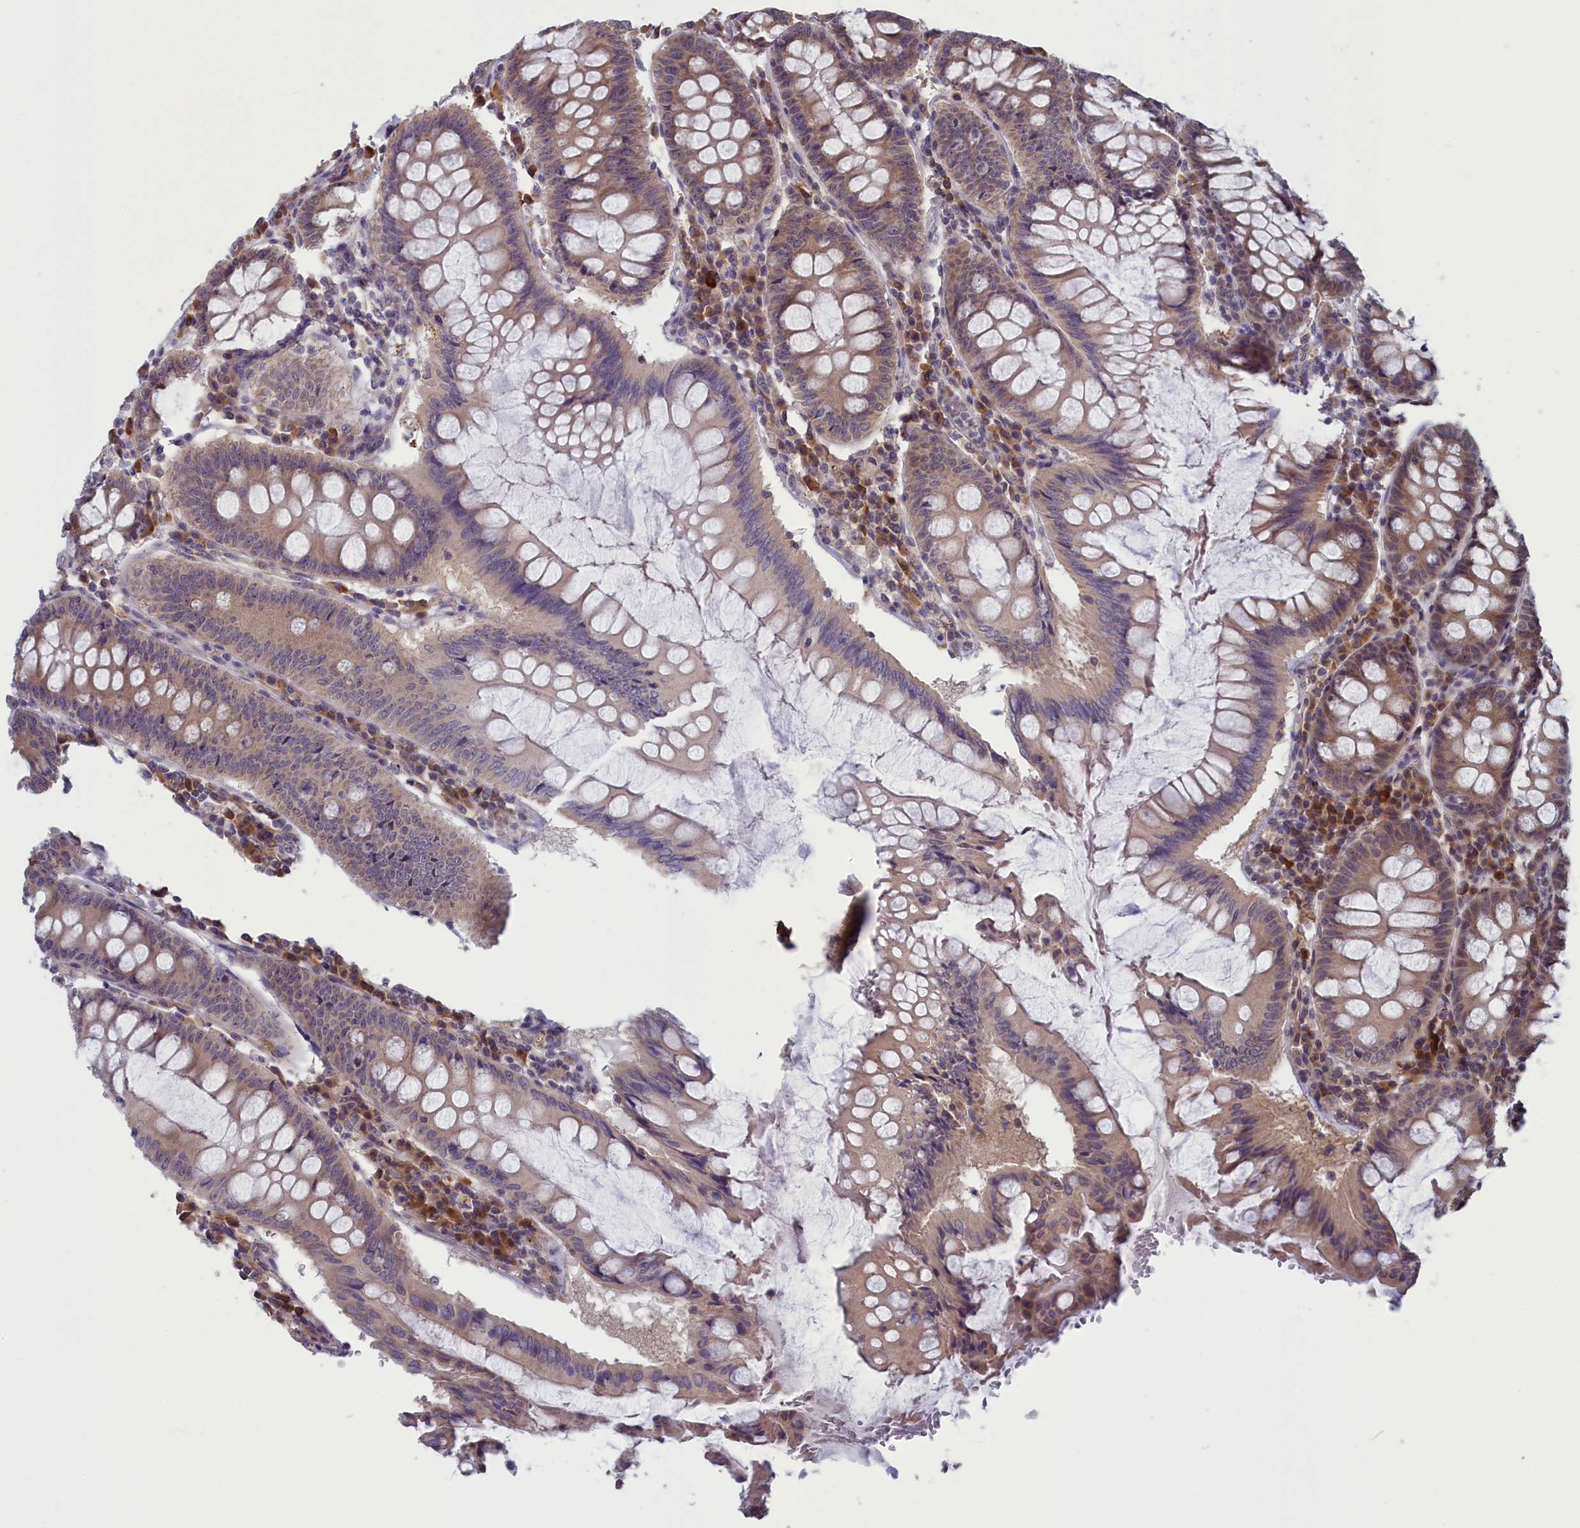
{"staining": {"intensity": "moderate", "quantity": ">75%", "location": "cytoplasmic/membranous,nuclear"}, "tissue": "colorectal cancer", "cell_type": "Tumor cells", "image_type": "cancer", "snomed": [{"axis": "morphology", "description": "Normal tissue, NOS"}, {"axis": "morphology", "description": "Adenocarcinoma, NOS"}, {"axis": "topography", "description": "Colon"}], "caption": "Colorectal cancer tissue exhibits moderate cytoplasmic/membranous and nuclear expression in about >75% of tumor cells", "gene": "MRI1", "patient": {"sex": "female", "age": 75}}